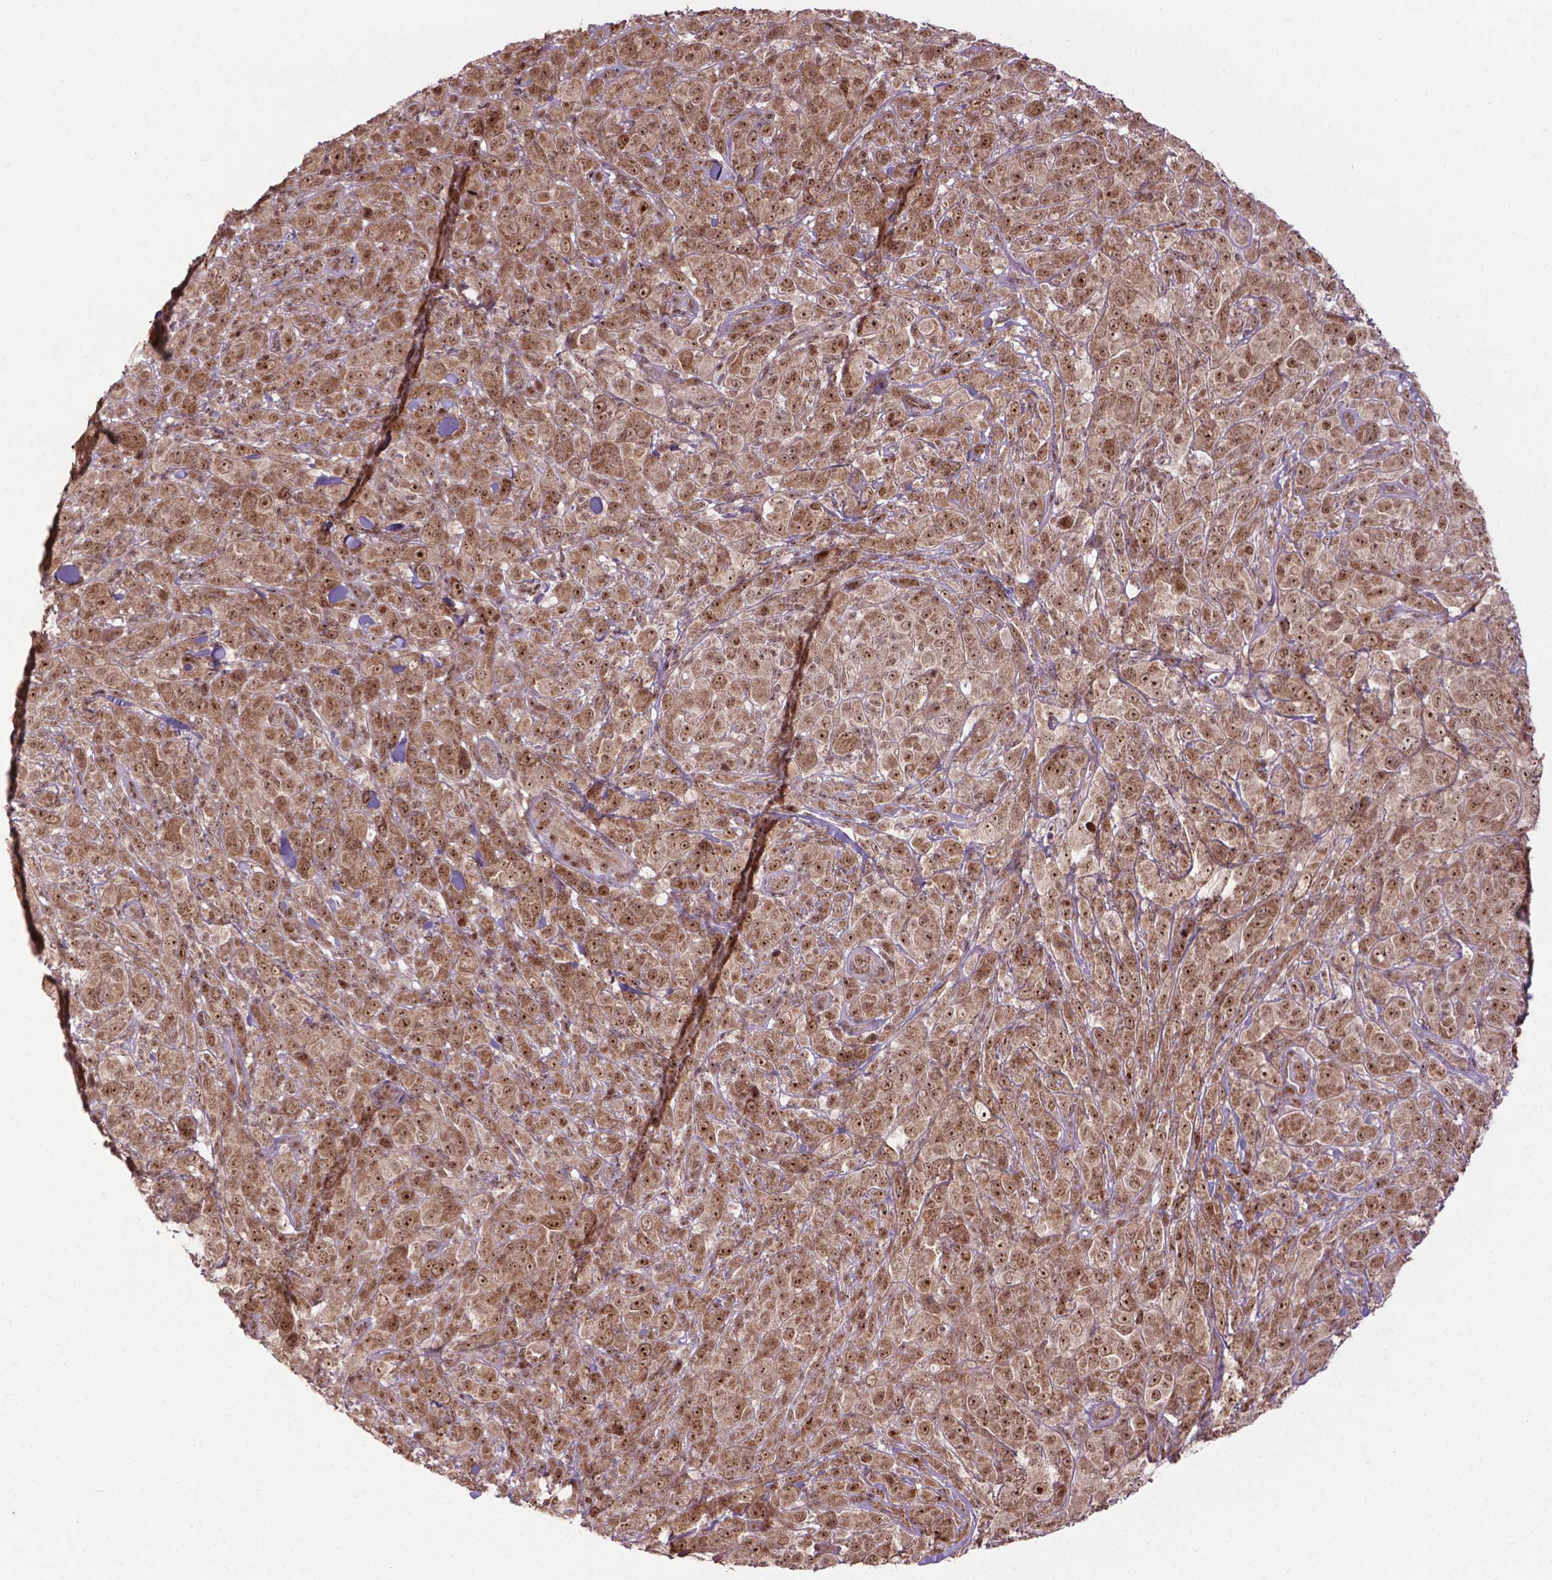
{"staining": {"intensity": "moderate", "quantity": ">75%", "location": "nuclear"}, "tissue": "melanoma", "cell_type": "Tumor cells", "image_type": "cancer", "snomed": [{"axis": "morphology", "description": "Malignant melanoma, NOS"}, {"axis": "topography", "description": "Skin"}], "caption": "The histopathology image reveals staining of malignant melanoma, revealing moderate nuclear protein expression (brown color) within tumor cells.", "gene": "CSNK2A1", "patient": {"sex": "female", "age": 87}}